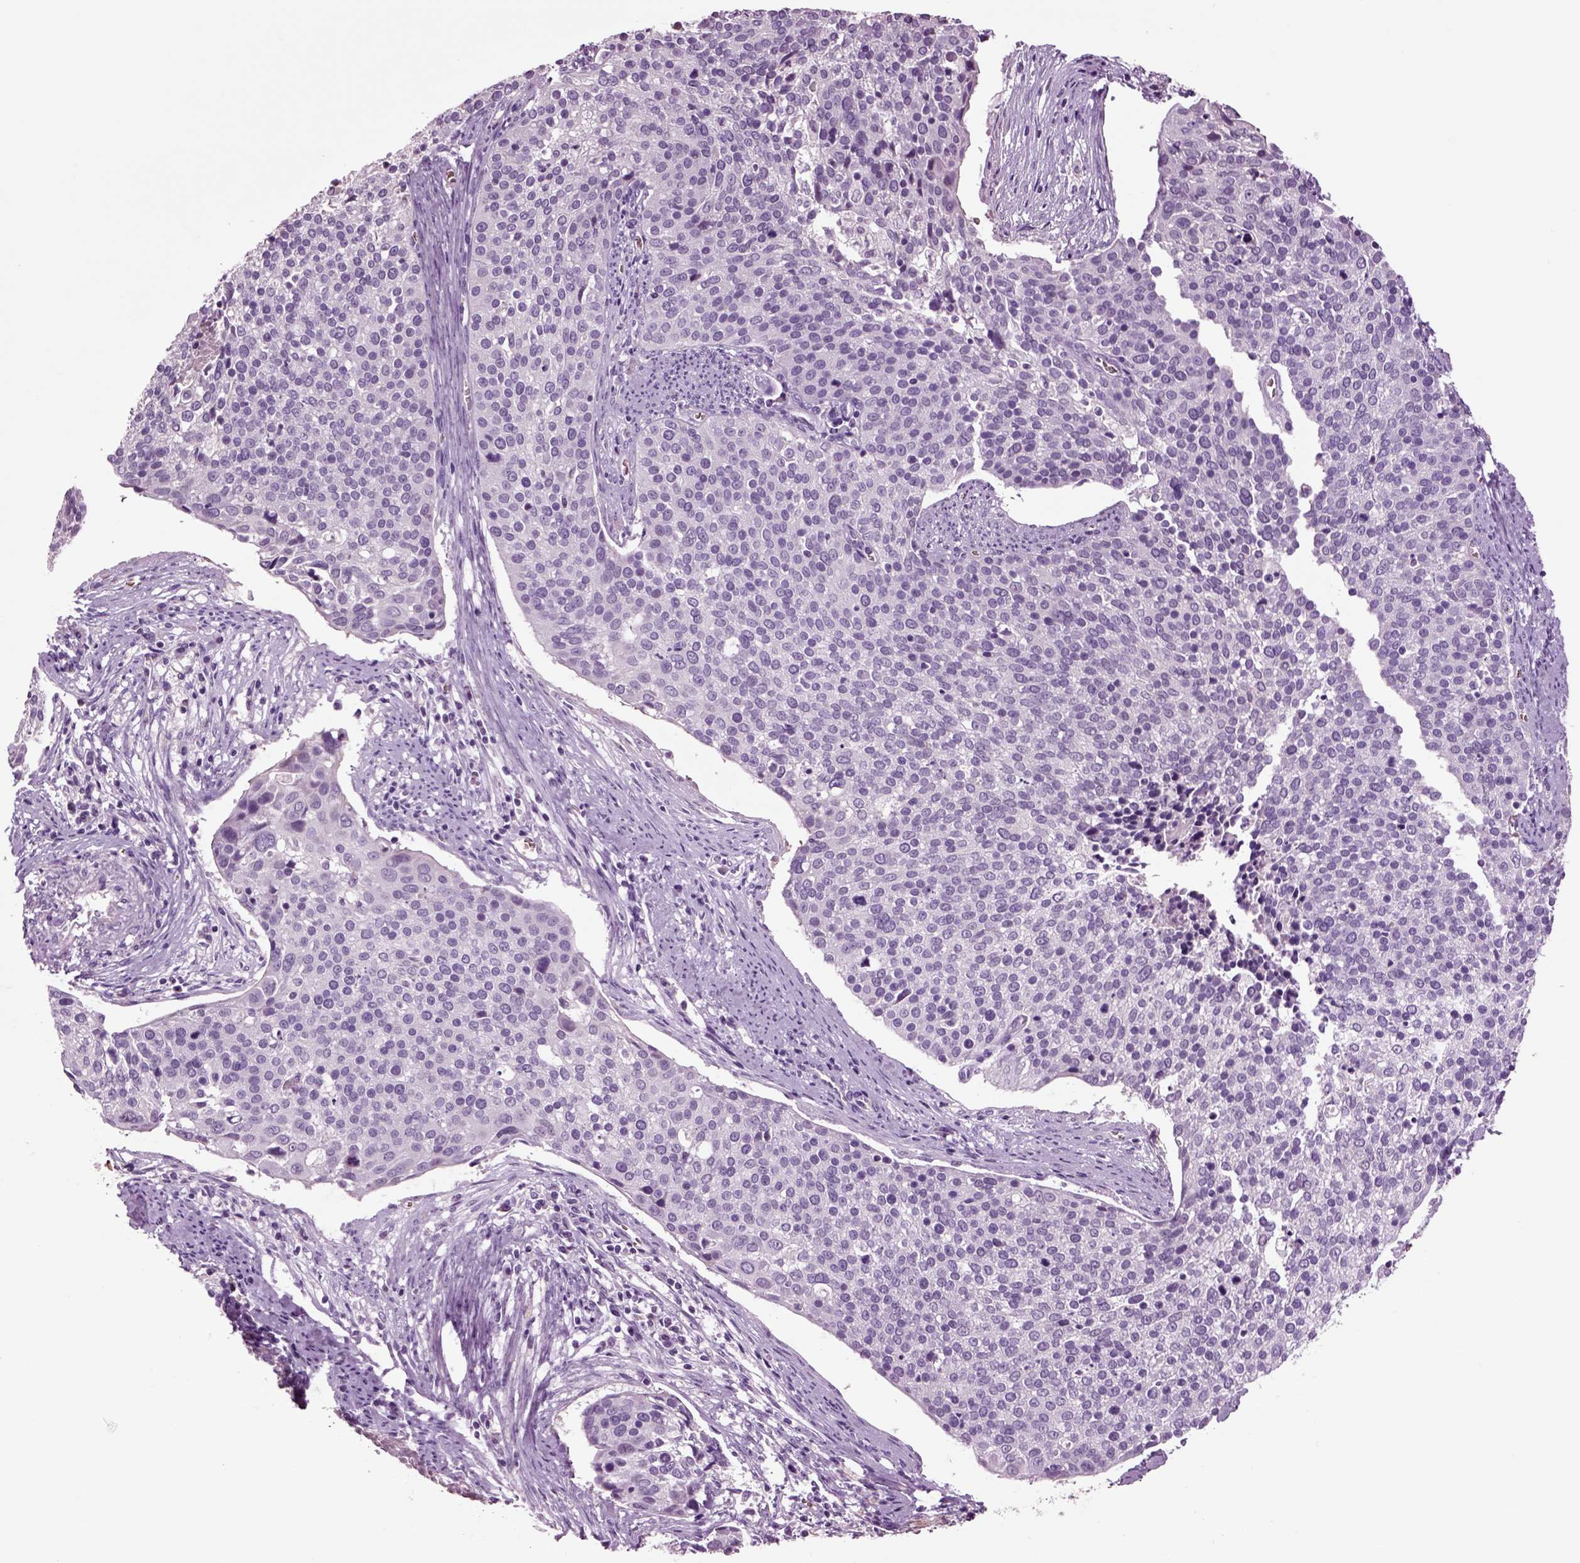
{"staining": {"intensity": "negative", "quantity": "none", "location": "none"}, "tissue": "cervical cancer", "cell_type": "Tumor cells", "image_type": "cancer", "snomed": [{"axis": "morphology", "description": "Squamous cell carcinoma, NOS"}, {"axis": "topography", "description": "Cervix"}], "caption": "IHC photomicrograph of neoplastic tissue: human cervical cancer stained with DAB (3,3'-diaminobenzidine) displays no significant protein positivity in tumor cells.", "gene": "CHGB", "patient": {"sex": "female", "age": 39}}